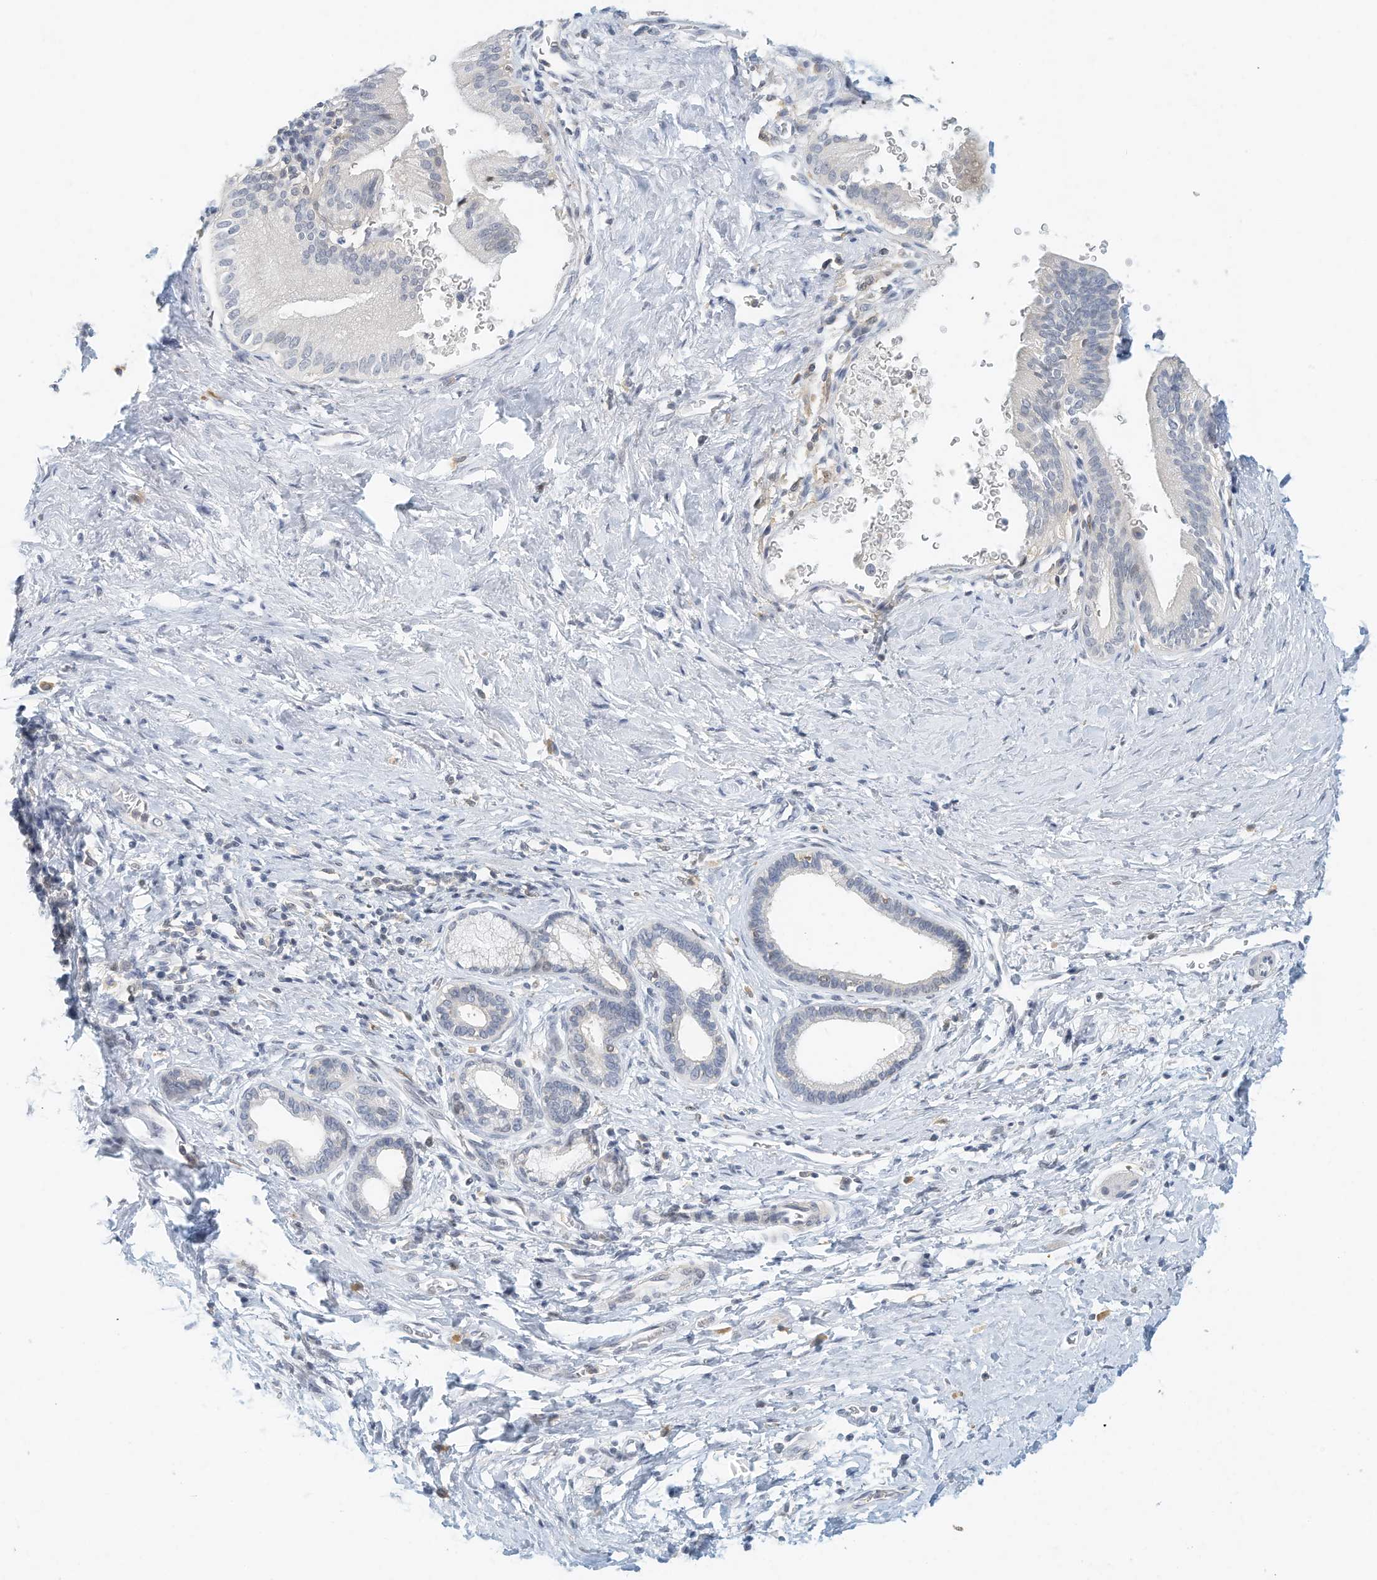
{"staining": {"intensity": "negative", "quantity": "none", "location": "none"}, "tissue": "pancreatic cancer", "cell_type": "Tumor cells", "image_type": "cancer", "snomed": [{"axis": "morphology", "description": "Adenocarcinoma, NOS"}, {"axis": "topography", "description": "Pancreas"}], "caption": "There is no significant expression in tumor cells of pancreatic adenocarcinoma.", "gene": "MICAL1", "patient": {"sex": "female", "age": 72}}